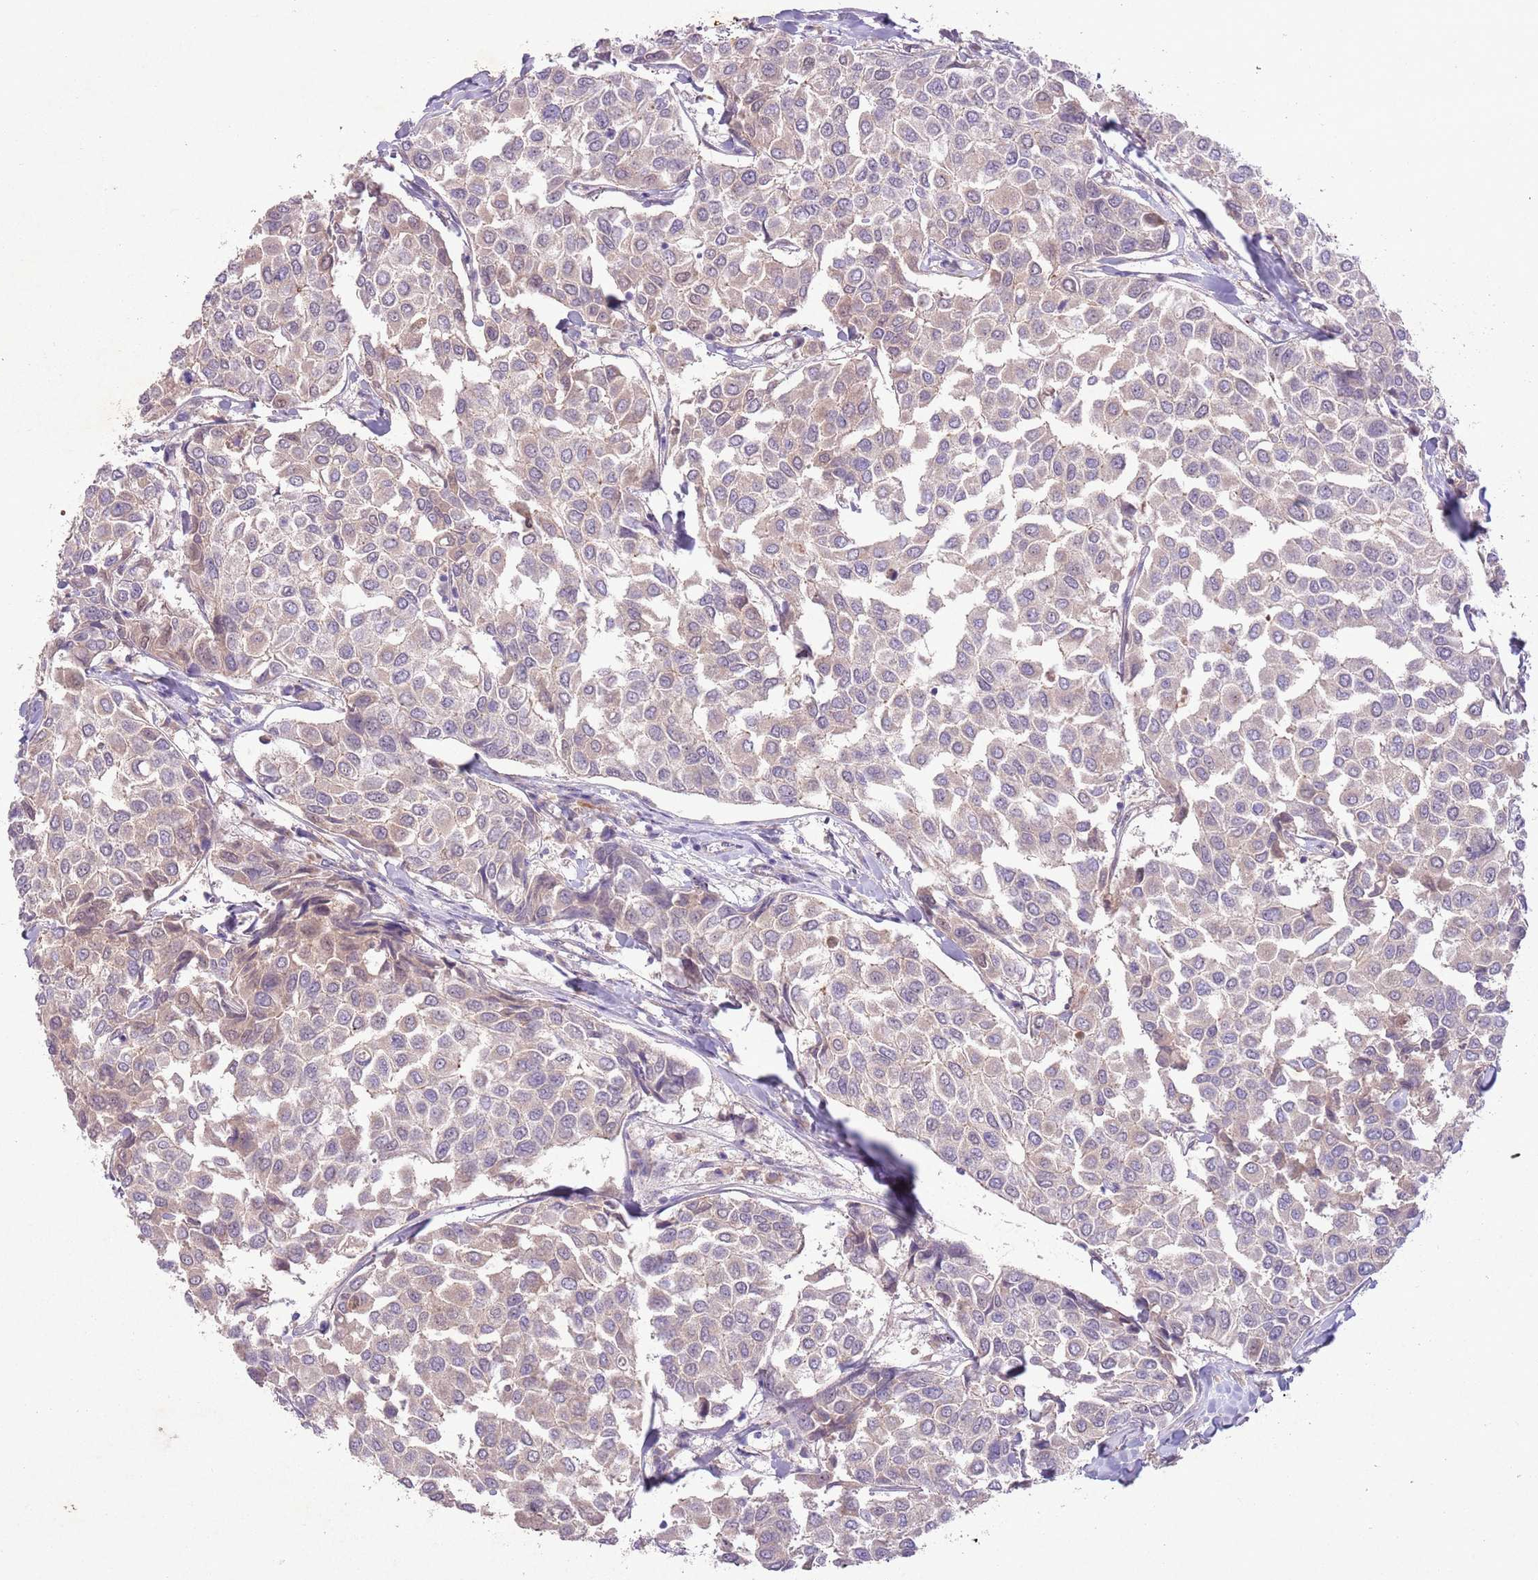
{"staining": {"intensity": "negative", "quantity": "none", "location": "none"}, "tissue": "breast cancer", "cell_type": "Tumor cells", "image_type": "cancer", "snomed": [{"axis": "morphology", "description": "Duct carcinoma"}, {"axis": "topography", "description": "Breast"}], "caption": "There is no significant expression in tumor cells of breast cancer.", "gene": "CCNI", "patient": {"sex": "female", "age": 55}}